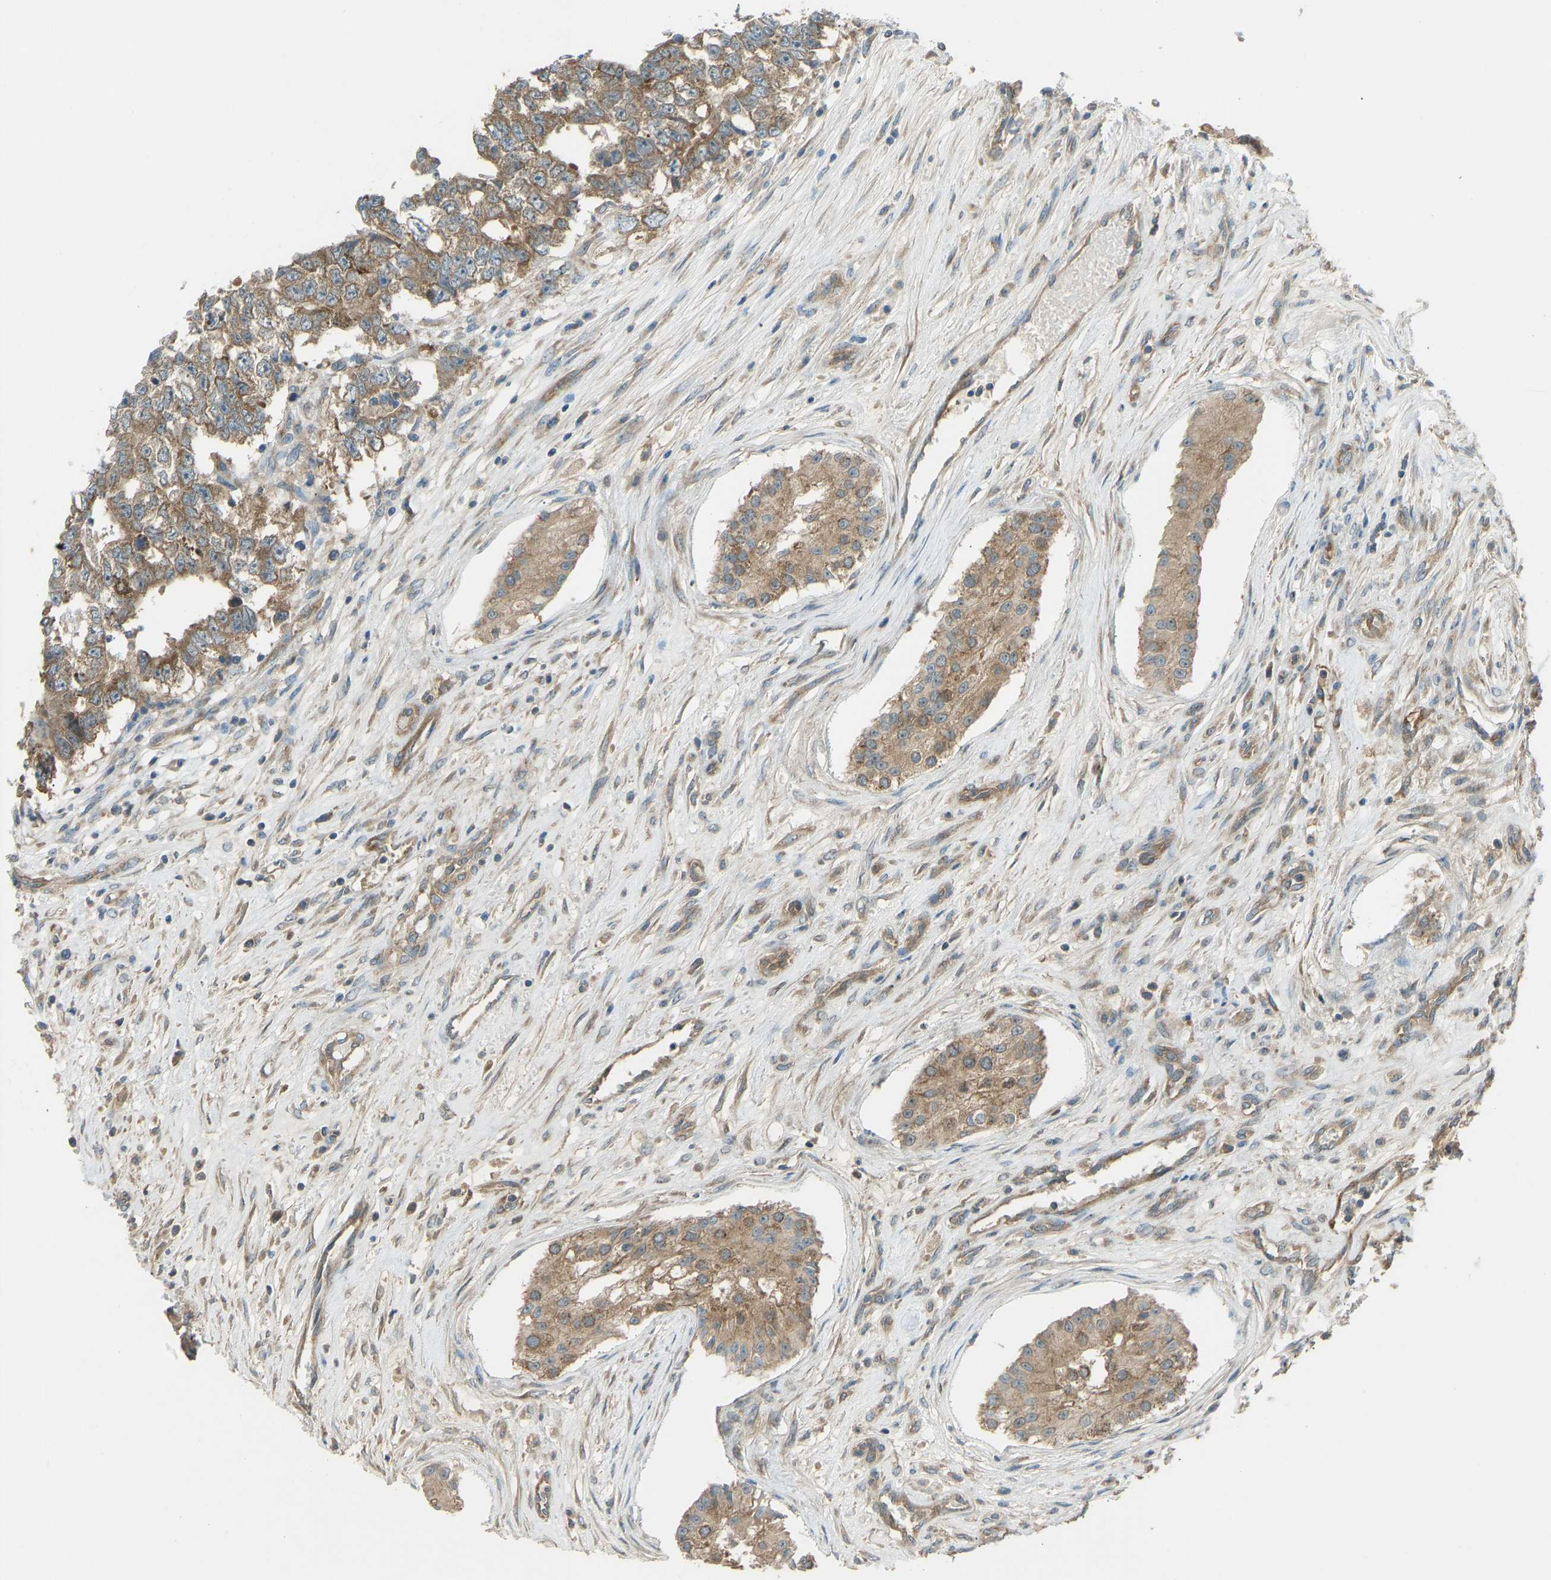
{"staining": {"intensity": "moderate", "quantity": ">75%", "location": "cytoplasmic/membranous"}, "tissue": "testis cancer", "cell_type": "Tumor cells", "image_type": "cancer", "snomed": [{"axis": "morphology", "description": "Carcinoma, Embryonal, NOS"}, {"axis": "topography", "description": "Testis"}], "caption": "IHC photomicrograph of human embryonal carcinoma (testis) stained for a protein (brown), which exhibits medium levels of moderate cytoplasmic/membranous expression in approximately >75% of tumor cells.", "gene": "STAU2", "patient": {"sex": "male", "age": 25}}